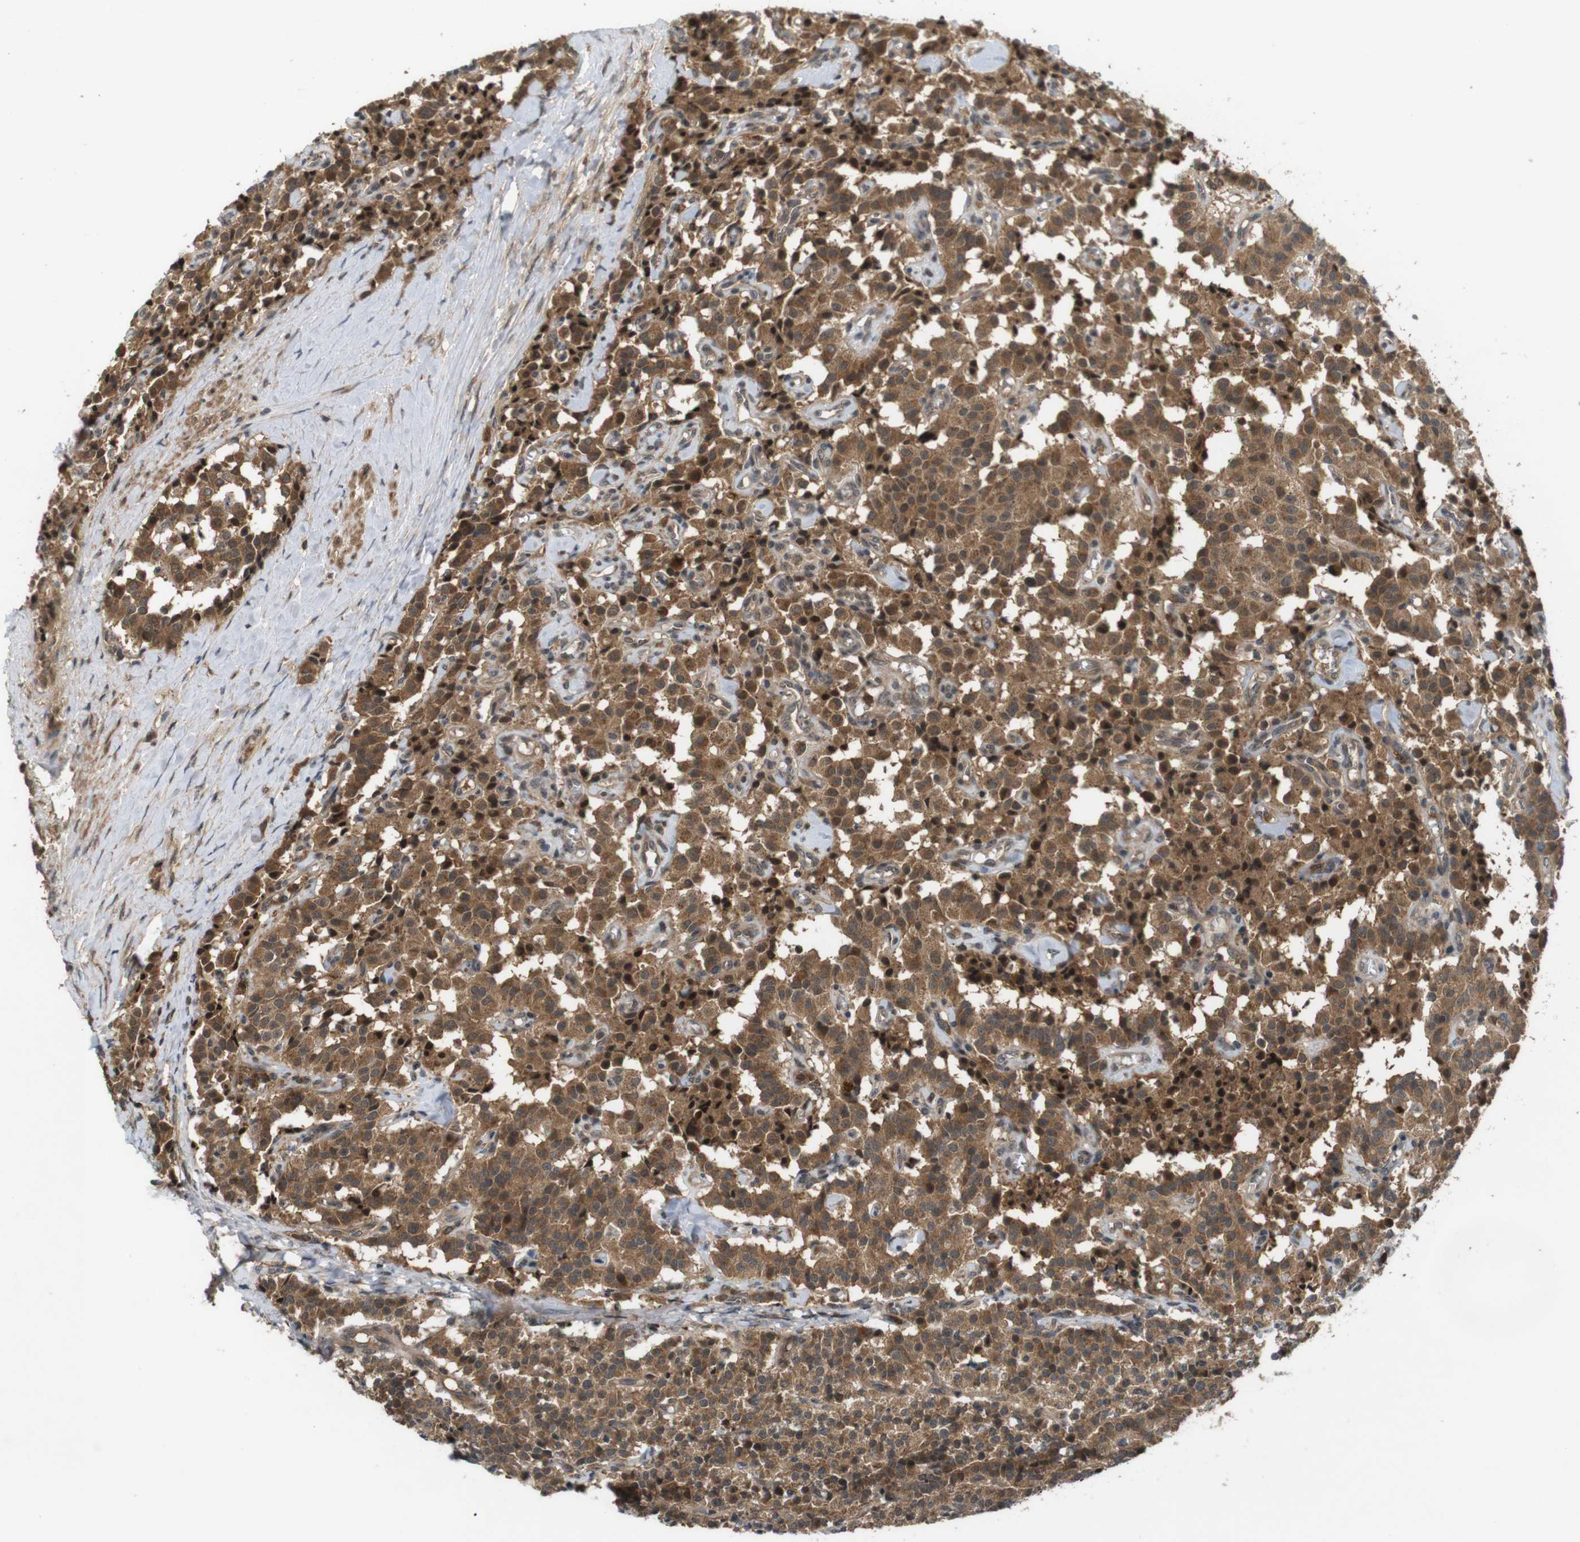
{"staining": {"intensity": "moderate", "quantity": ">75%", "location": "cytoplasmic/membranous"}, "tissue": "carcinoid", "cell_type": "Tumor cells", "image_type": "cancer", "snomed": [{"axis": "morphology", "description": "Carcinoid, malignant, NOS"}, {"axis": "topography", "description": "Lung"}], "caption": "About >75% of tumor cells in human carcinoid (malignant) display moderate cytoplasmic/membranous protein staining as visualized by brown immunohistochemical staining.", "gene": "NFKBIE", "patient": {"sex": "male", "age": 30}}